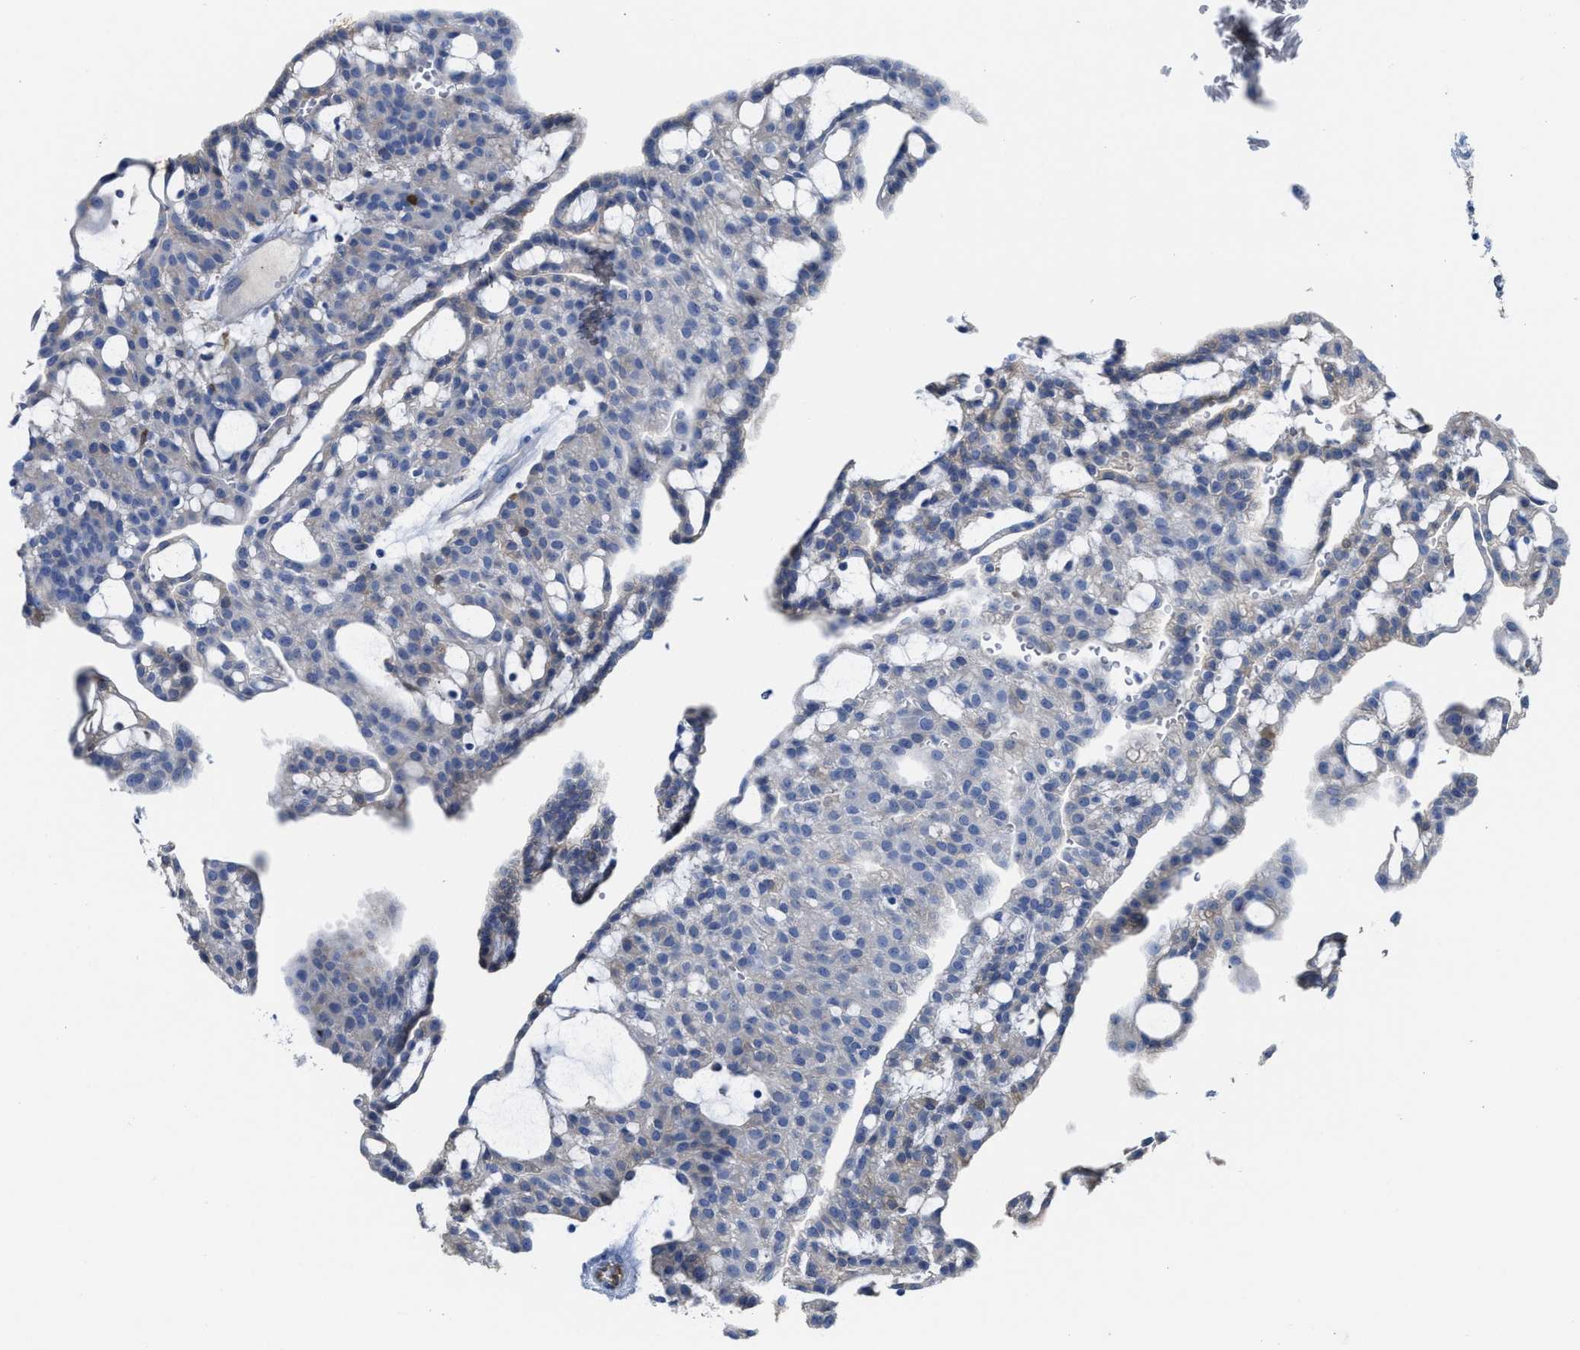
{"staining": {"intensity": "weak", "quantity": "<25%", "location": "cytoplasmic/membranous"}, "tissue": "renal cancer", "cell_type": "Tumor cells", "image_type": "cancer", "snomed": [{"axis": "morphology", "description": "Adenocarcinoma, NOS"}, {"axis": "topography", "description": "Kidney"}], "caption": "Human adenocarcinoma (renal) stained for a protein using immunohistochemistry (IHC) reveals no staining in tumor cells.", "gene": "ASS1", "patient": {"sex": "male", "age": 63}}